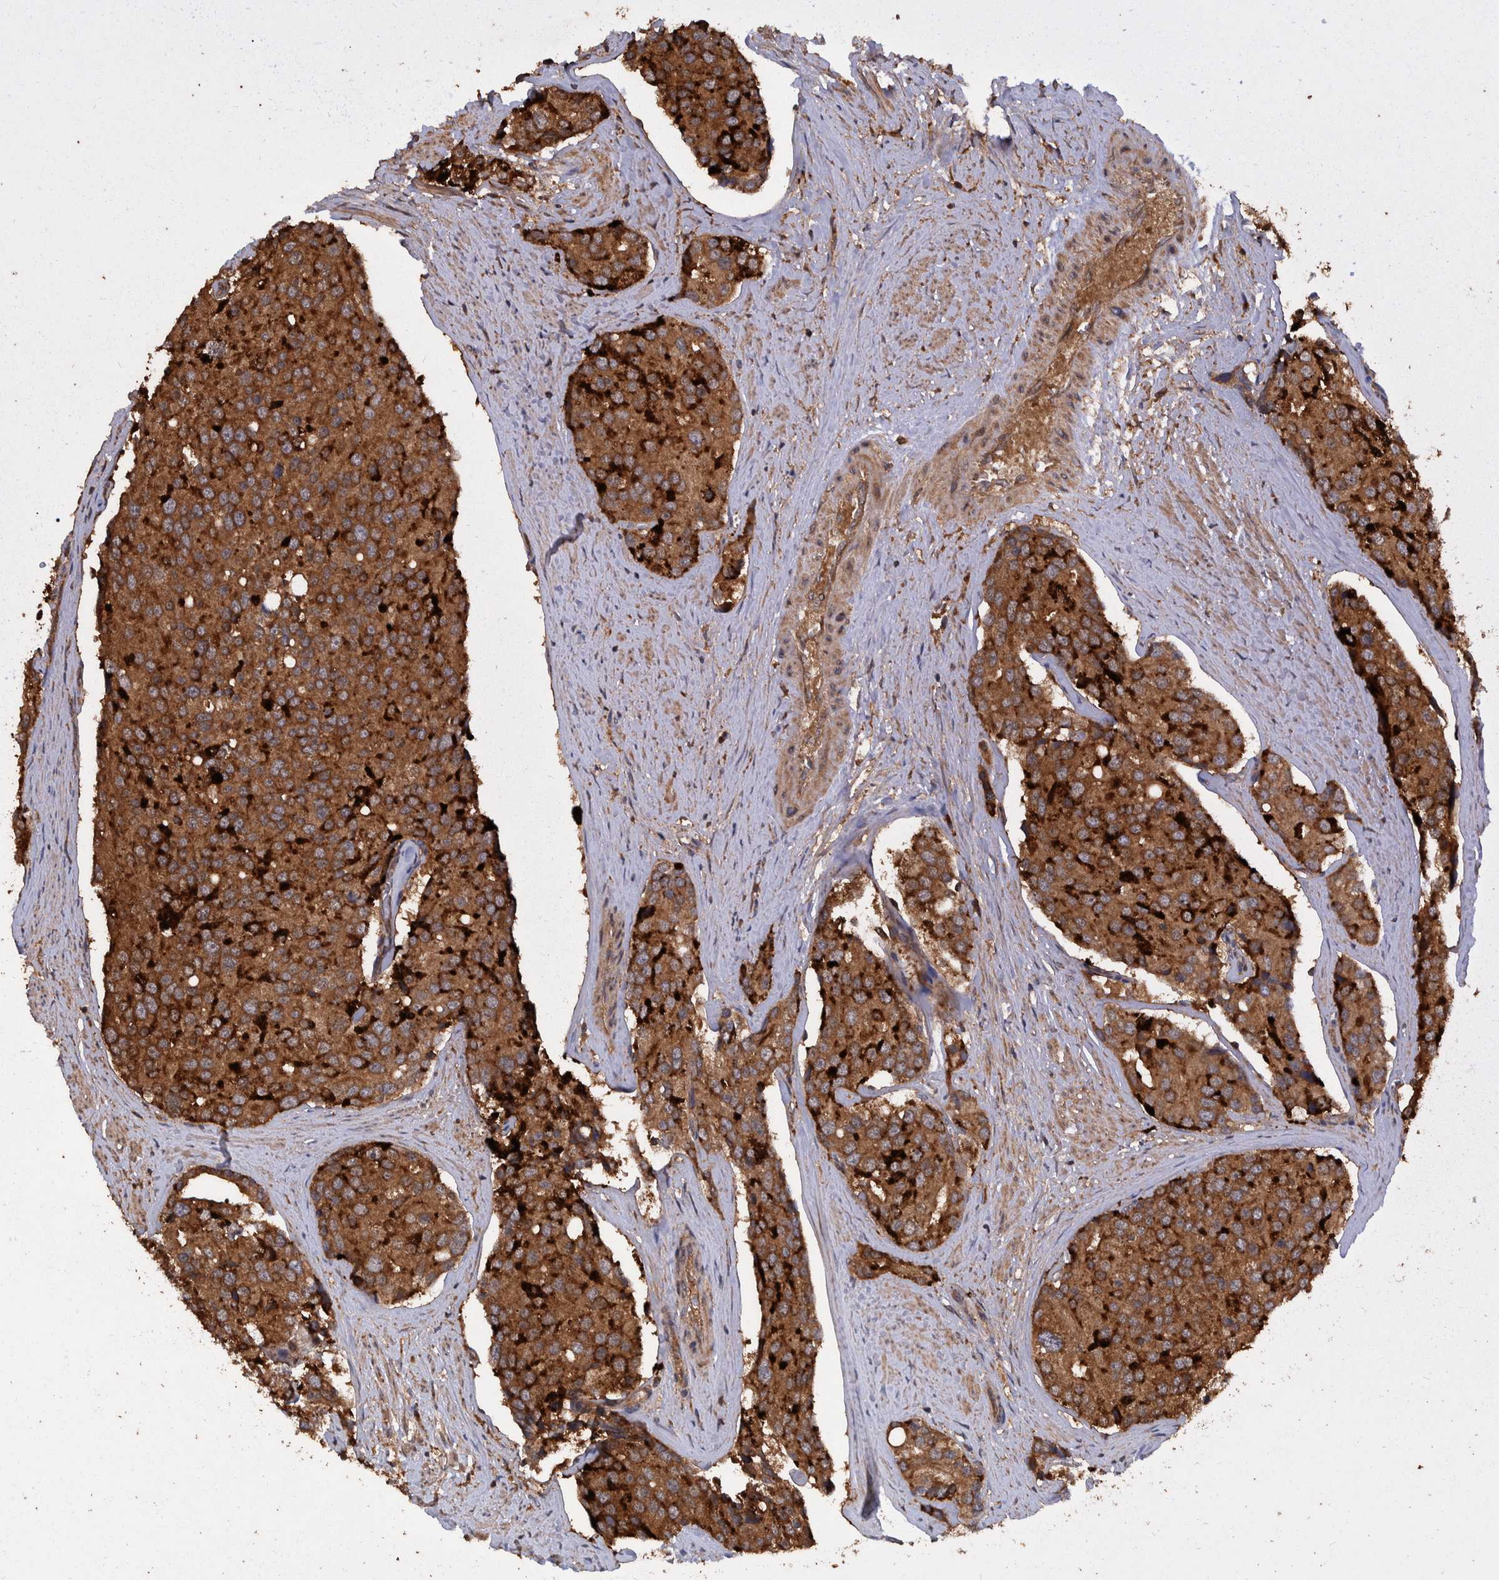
{"staining": {"intensity": "strong", "quantity": ">75%", "location": "cytoplasmic/membranous"}, "tissue": "prostate cancer", "cell_type": "Tumor cells", "image_type": "cancer", "snomed": [{"axis": "morphology", "description": "Adenocarcinoma, High grade"}, {"axis": "topography", "description": "Prostate"}], "caption": "Strong cytoplasmic/membranous expression for a protein is present in about >75% of tumor cells of adenocarcinoma (high-grade) (prostate) using immunohistochemistry.", "gene": "VBP1", "patient": {"sex": "male", "age": 50}}